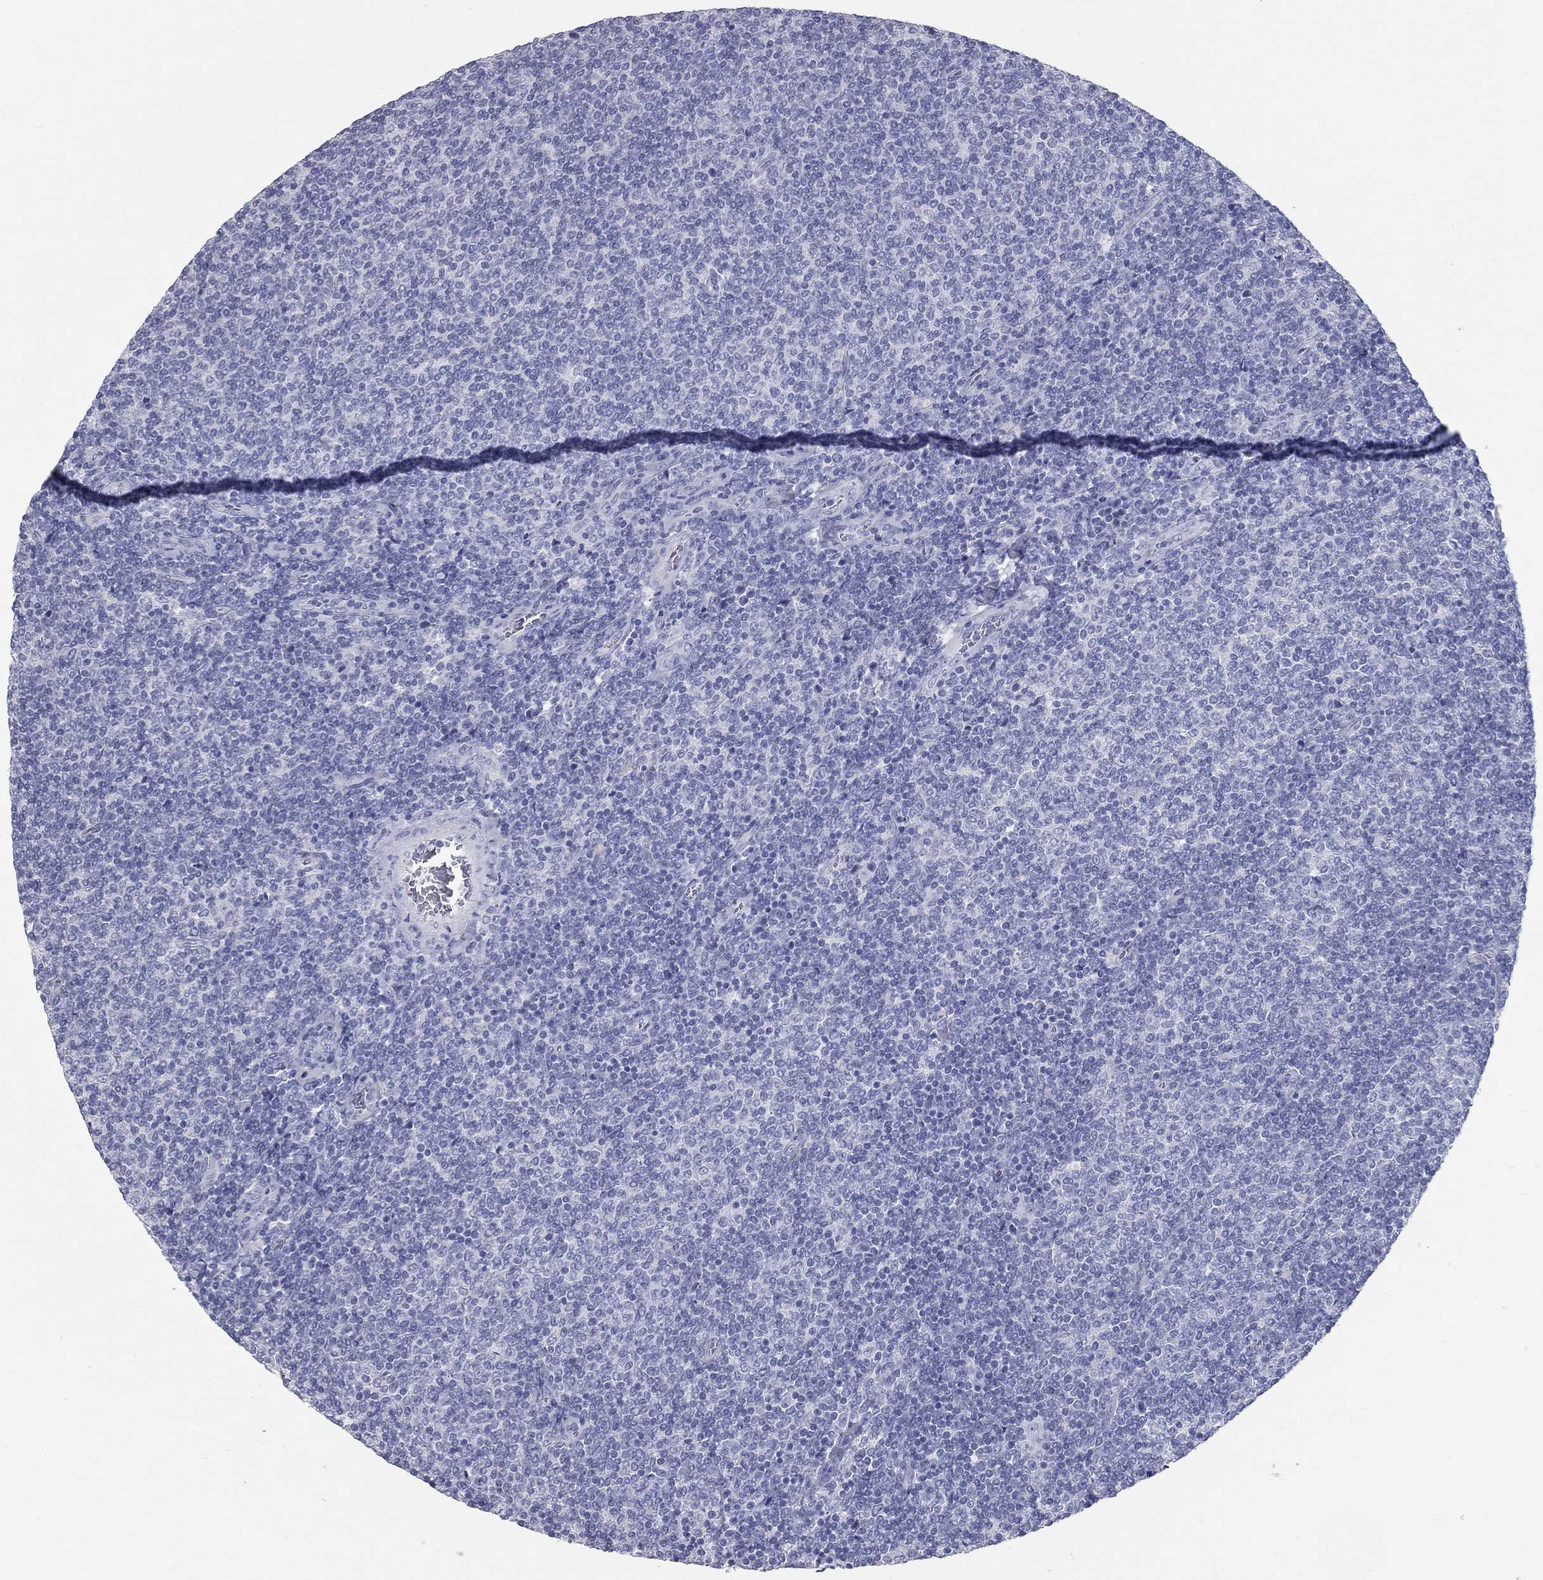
{"staining": {"intensity": "negative", "quantity": "none", "location": "none"}, "tissue": "lymphoma", "cell_type": "Tumor cells", "image_type": "cancer", "snomed": [{"axis": "morphology", "description": "Malignant lymphoma, non-Hodgkin's type, Low grade"}, {"axis": "topography", "description": "Lymph node"}], "caption": "High power microscopy photomicrograph of an IHC photomicrograph of lymphoma, revealing no significant expression in tumor cells.", "gene": "TAC1", "patient": {"sex": "male", "age": 52}}